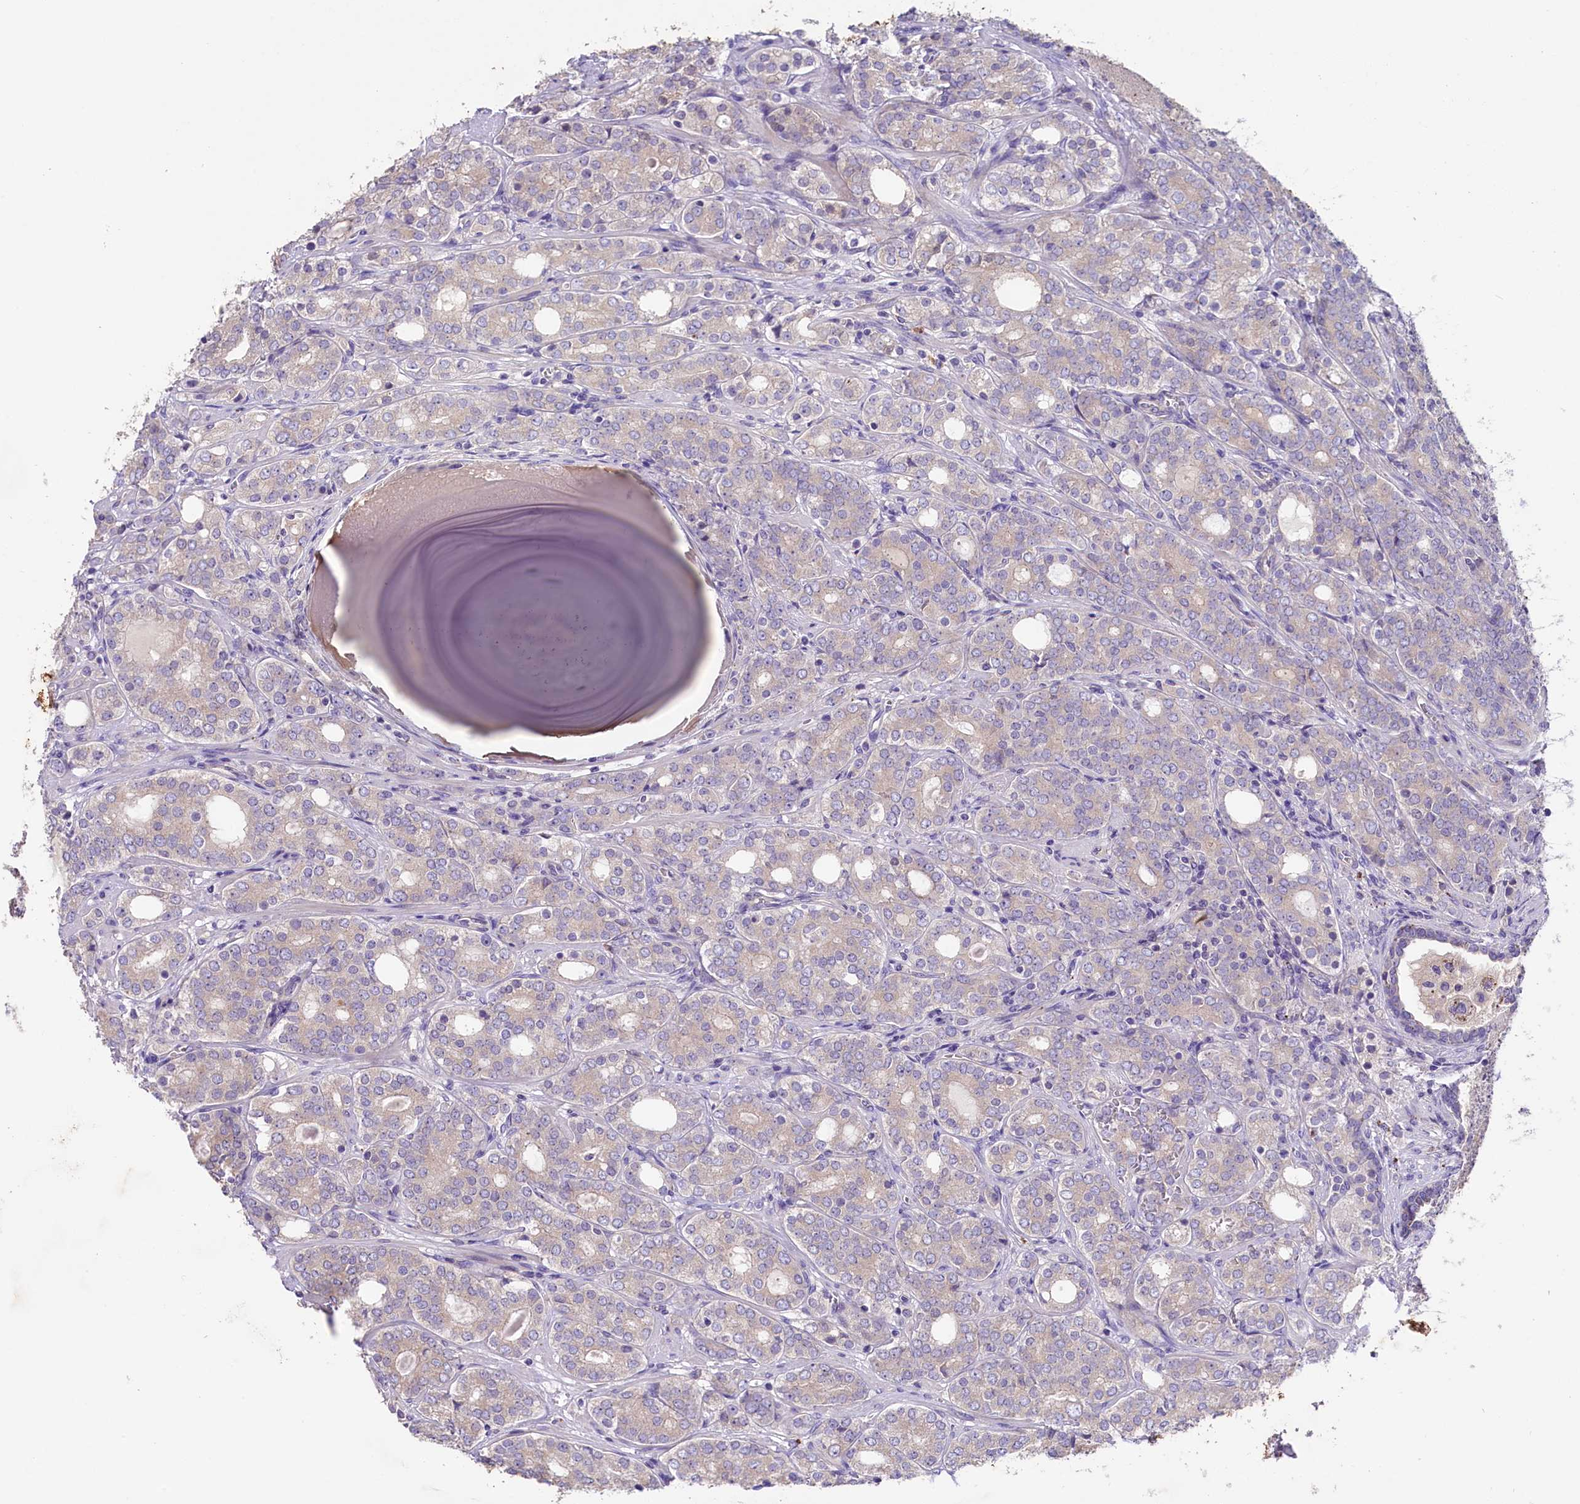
{"staining": {"intensity": "weak", "quantity": "25%-75%", "location": "cytoplasmic/membranous"}, "tissue": "prostate cancer", "cell_type": "Tumor cells", "image_type": "cancer", "snomed": [{"axis": "morphology", "description": "Adenocarcinoma, High grade"}, {"axis": "topography", "description": "Prostate"}], "caption": "Prostate cancer (high-grade adenocarcinoma) stained with DAB immunohistochemistry (IHC) demonstrates low levels of weak cytoplasmic/membranous staining in approximately 25%-75% of tumor cells.", "gene": "CD99L2", "patient": {"sex": "male", "age": 64}}